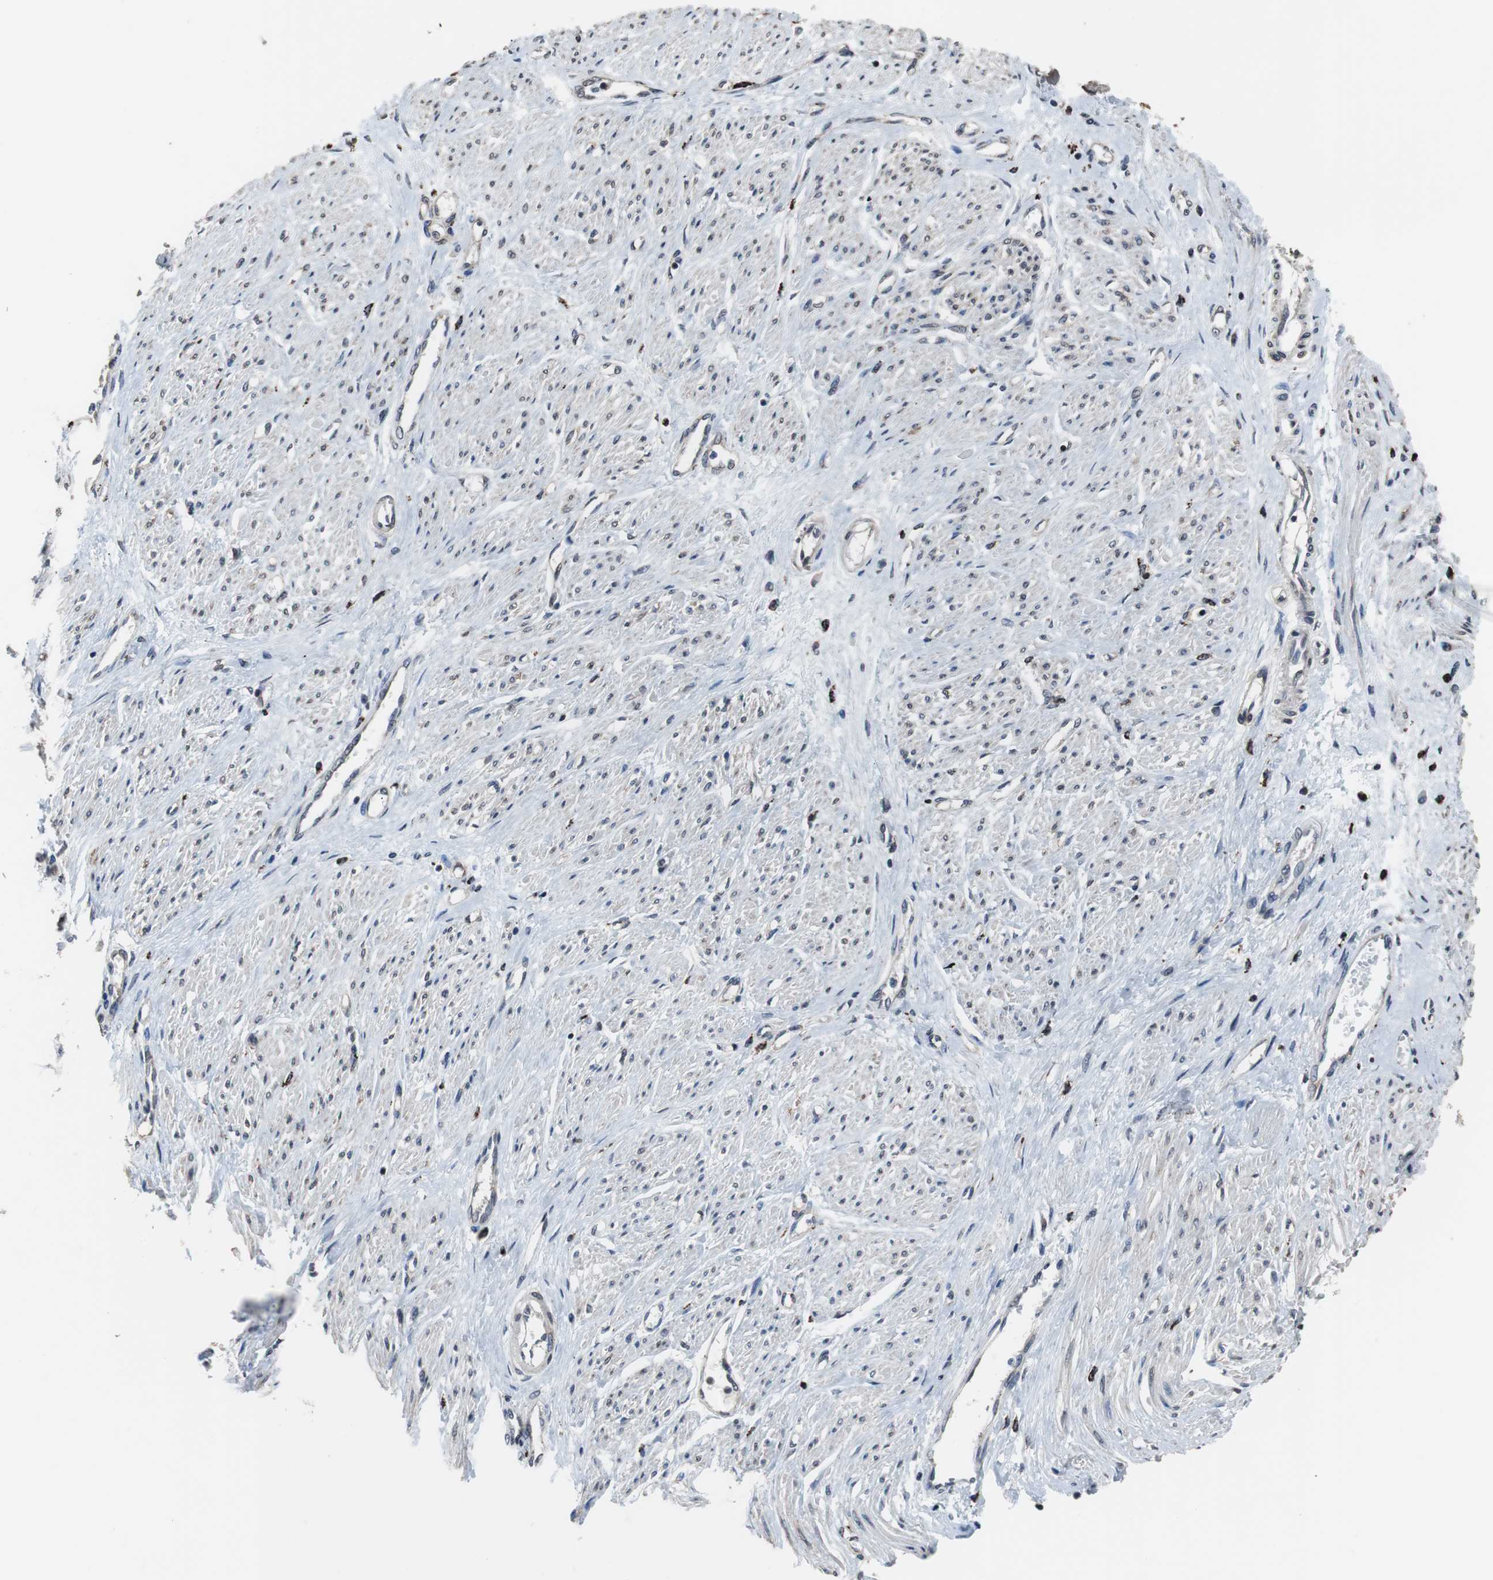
{"staining": {"intensity": "moderate", "quantity": ">75%", "location": "cytoplasmic/membranous"}, "tissue": "smooth muscle", "cell_type": "Smooth muscle cells", "image_type": "normal", "snomed": [{"axis": "morphology", "description": "Normal tissue, NOS"}, {"axis": "topography", "description": "Smooth muscle"}, {"axis": "topography", "description": "Uterus"}], "caption": "A brown stain labels moderate cytoplasmic/membranous staining of a protein in smooth muscle cells of normal smooth muscle. (DAB IHC, brown staining for protein, blue staining for nuclei).", "gene": "USP10", "patient": {"sex": "female", "age": 39}}